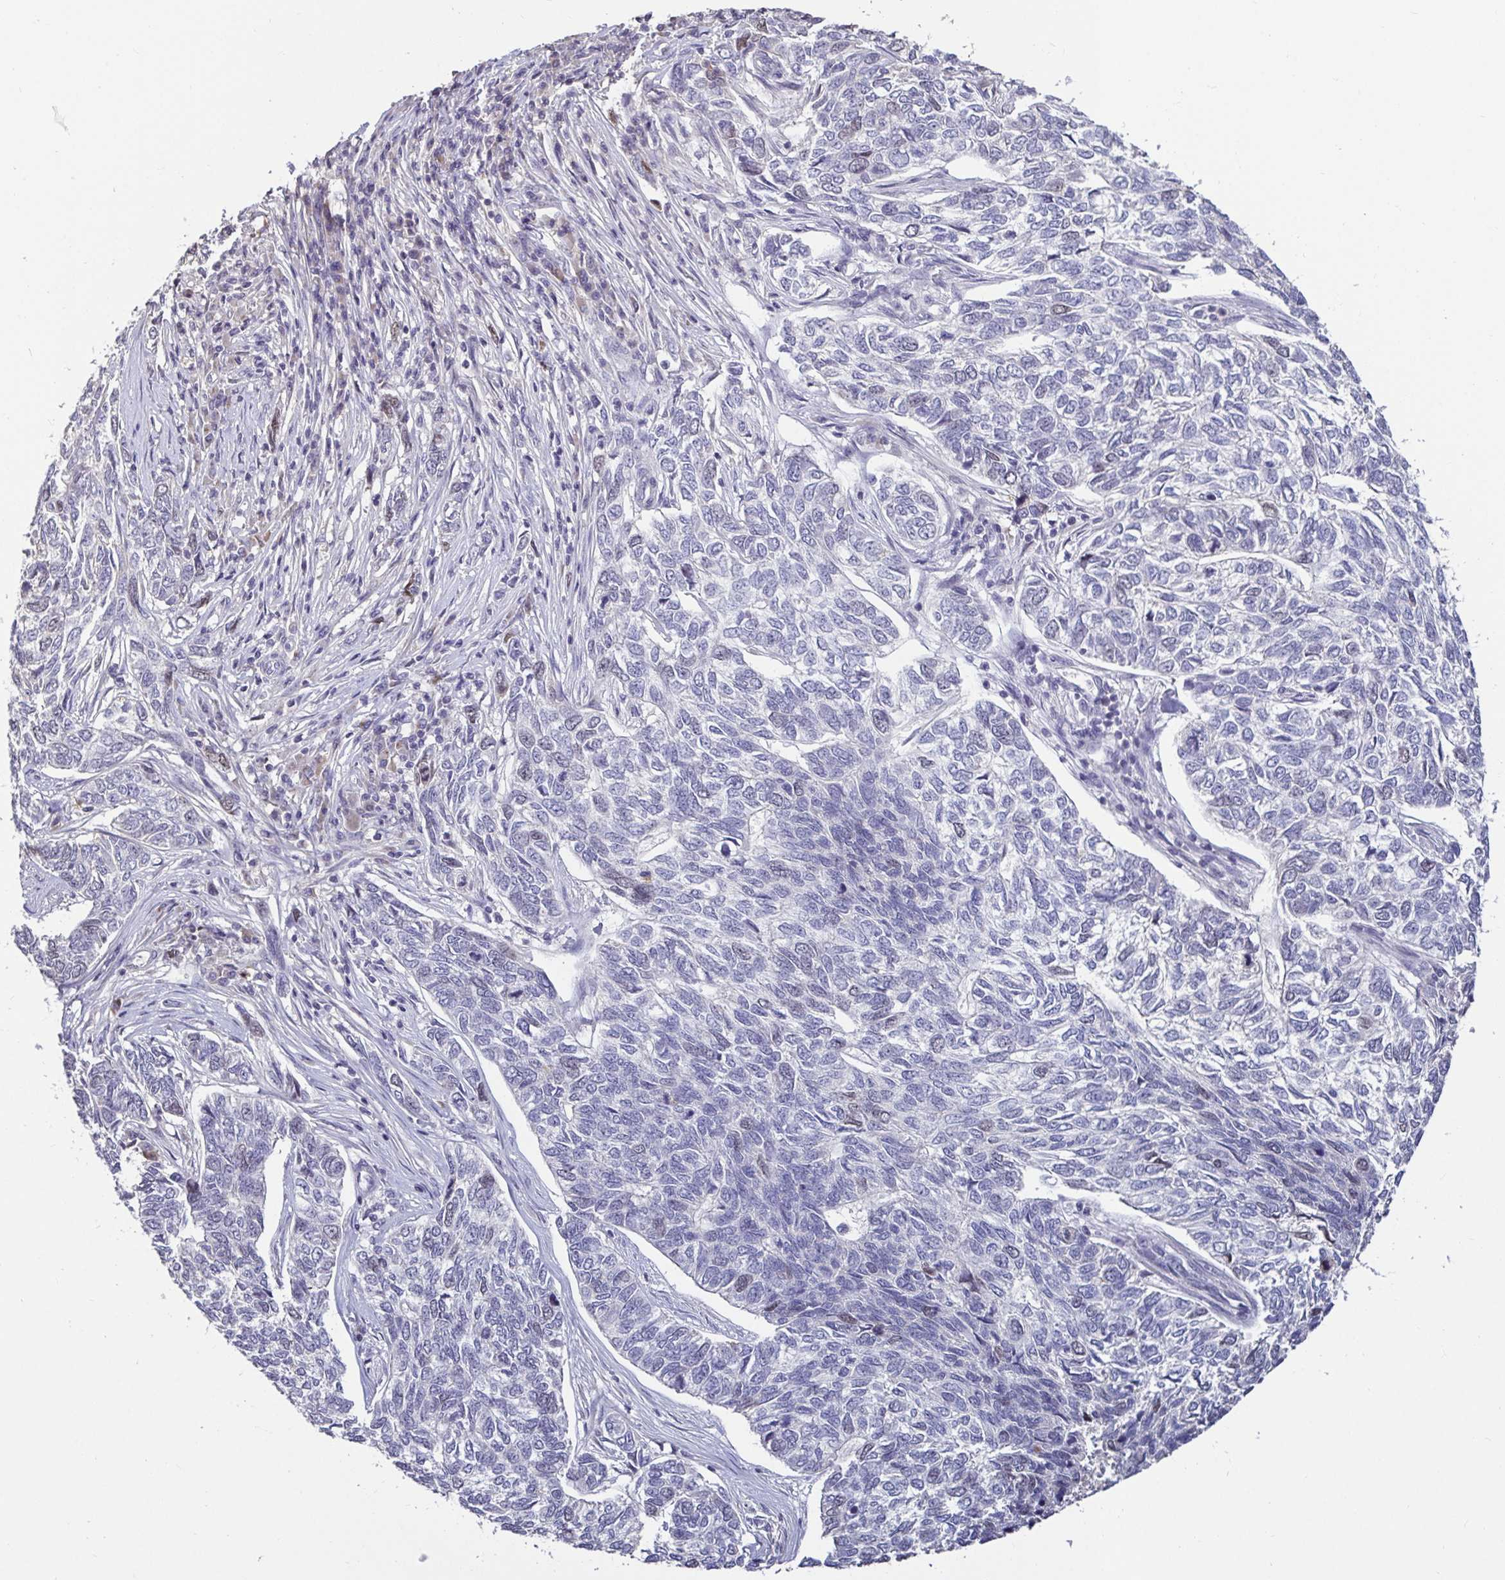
{"staining": {"intensity": "negative", "quantity": "none", "location": "none"}, "tissue": "skin cancer", "cell_type": "Tumor cells", "image_type": "cancer", "snomed": [{"axis": "morphology", "description": "Basal cell carcinoma"}, {"axis": "topography", "description": "Skin"}], "caption": "Immunohistochemical staining of human skin basal cell carcinoma demonstrates no significant expression in tumor cells. (IHC, brightfield microscopy, high magnification).", "gene": "ANLN", "patient": {"sex": "female", "age": 65}}